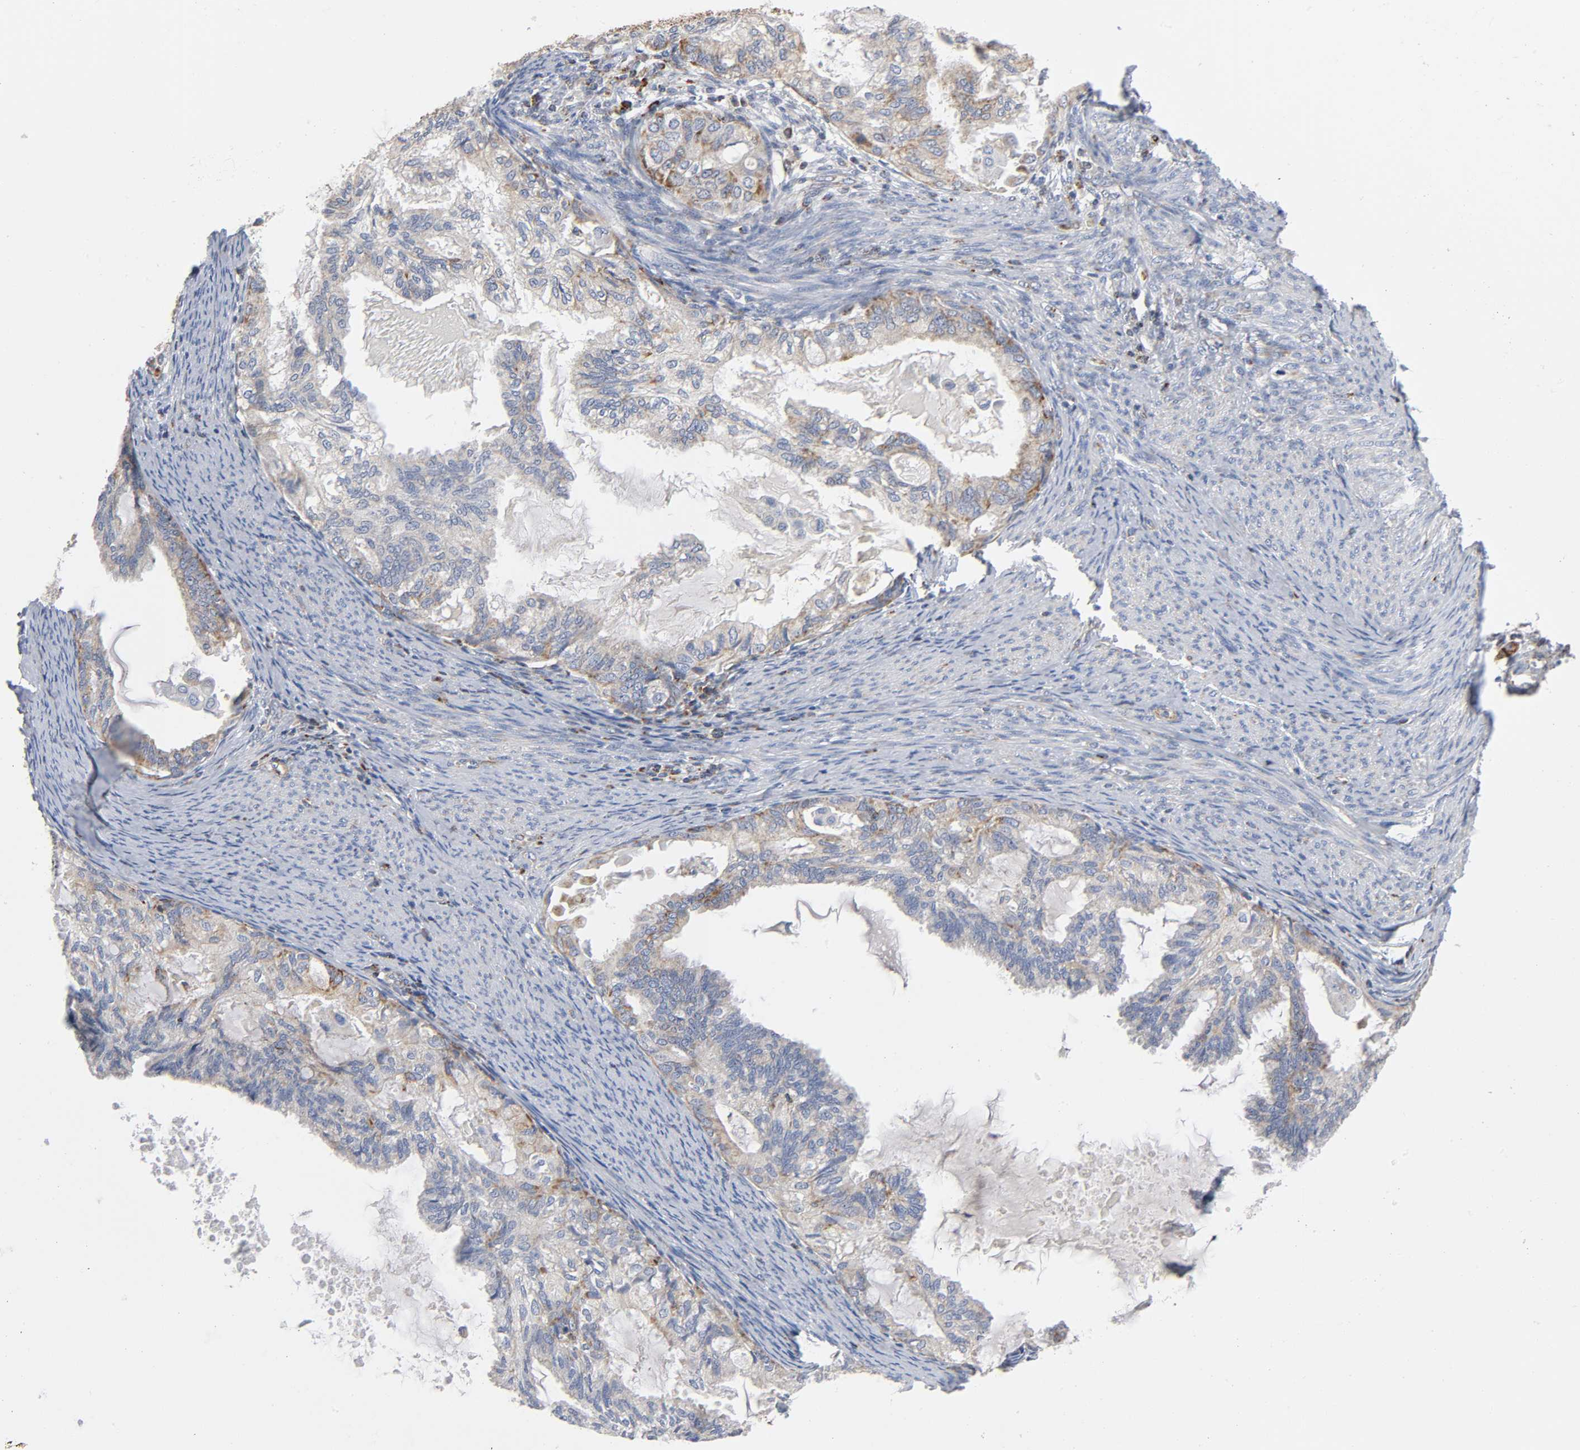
{"staining": {"intensity": "weak", "quantity": "25%-75%", "location": "cytoplasmic/membranous"}, "tissue": "cervical cancer", "cell_type": "Tumor cells", "image_type": "cancer", "snomed": [{"axis": "morphology", "description": "Normal tissue, NOS"}, {"axis": "morphology", "description": "Adenocarcinoma, NOS"}, {"axis": "topography", "description": "Cervix"}, {"axis": "topography", "description": "Endometrium"}], "caption": "Immunohistochemistry (IHC) histopathology image of cervical cancer (adenocarcinoma) stained for a protein (brown), which shows low levels of weak cytoplasmic/membranous staining in approximately 25%-75% of tumor cells.", "gene": "BAK1", "patient": {"sex": "female", "age": 86}}